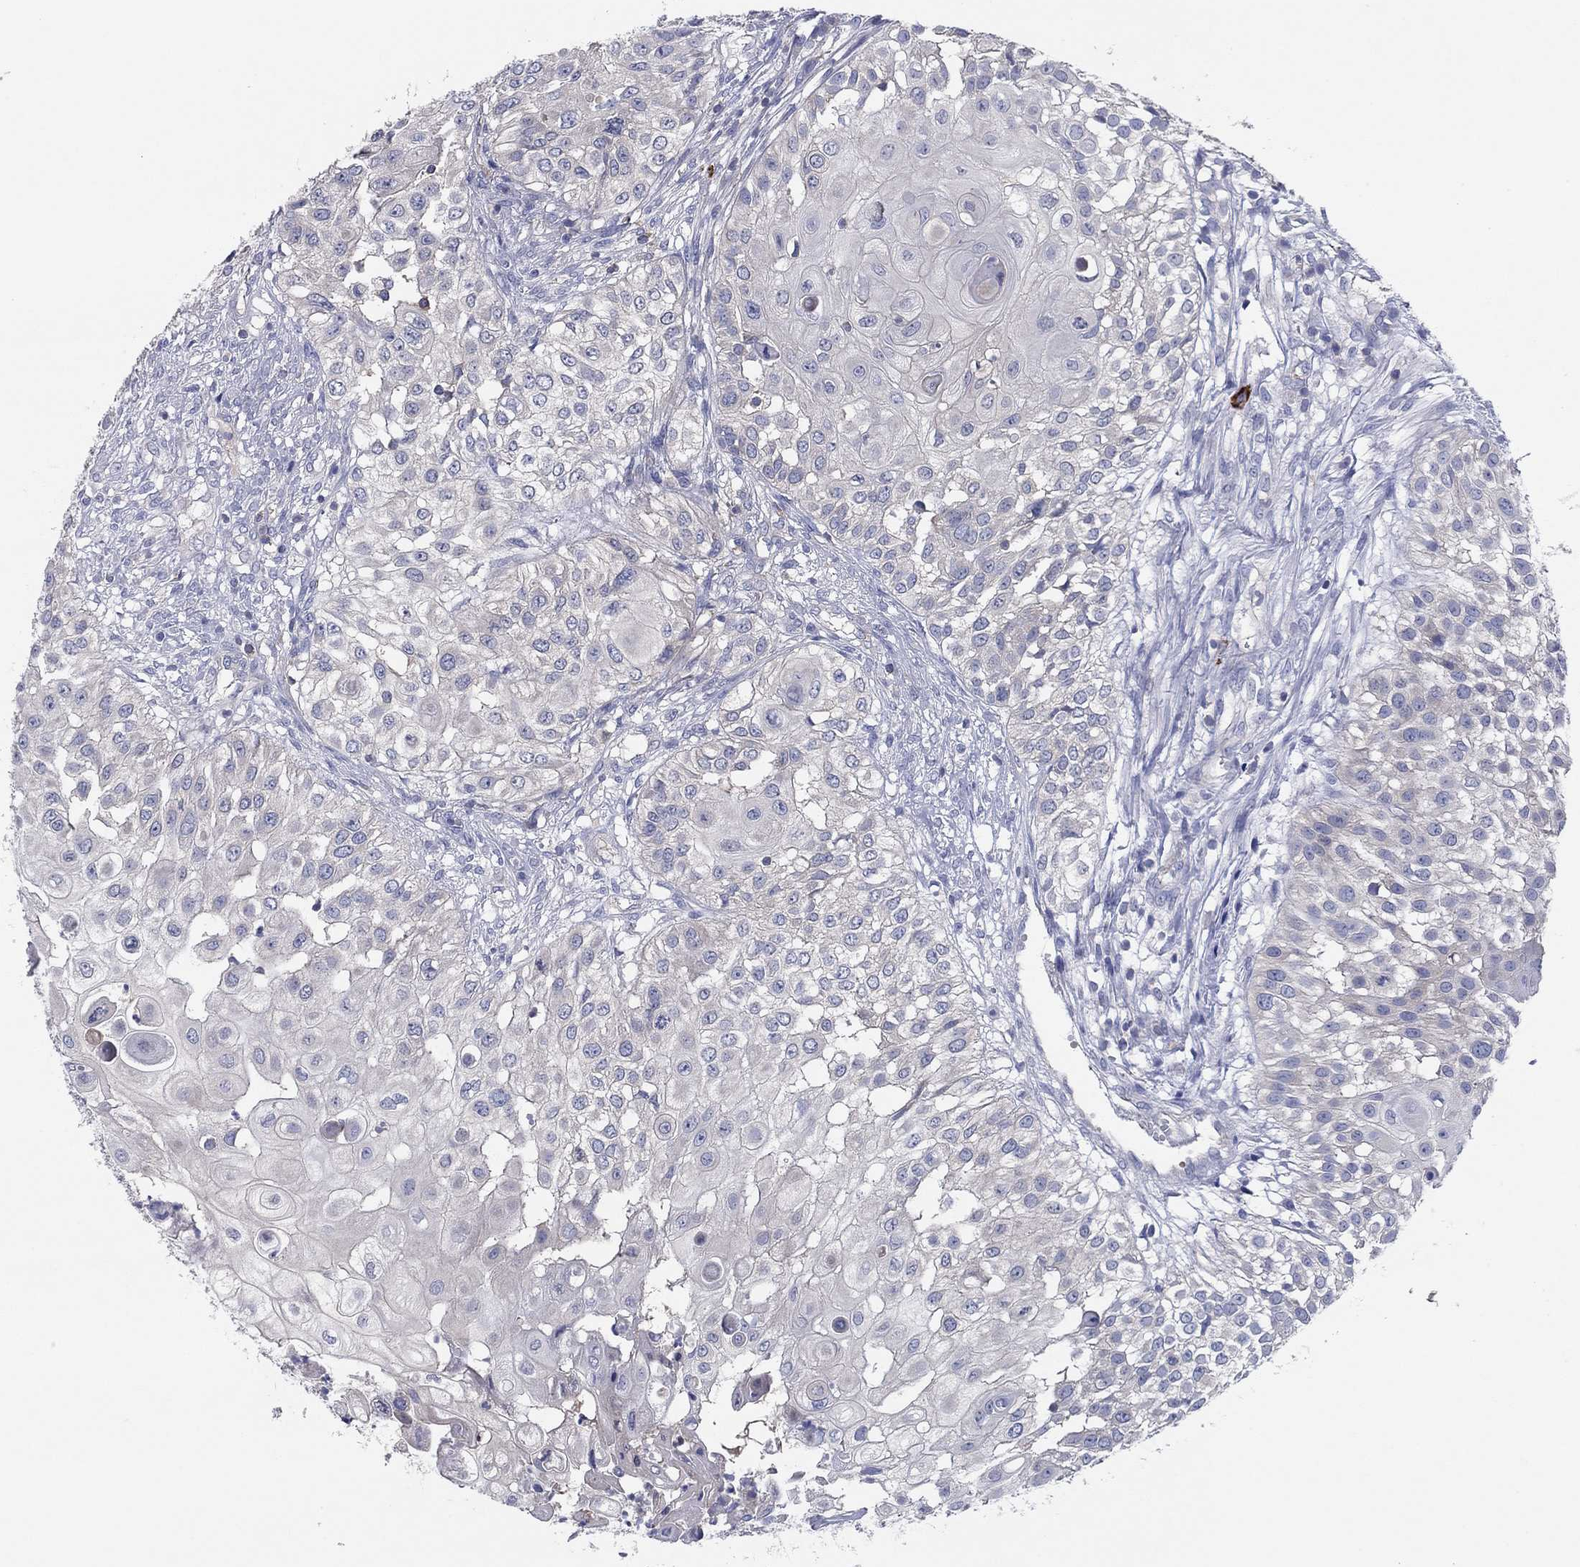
{"staining": {"intensity": "weak", "quantity": "25%-75%", "location": "cytoplasmic/membranous"}, "tissue": "urothelial cancer", "cell_type": "Tumor cells", "image_type": "cancer", "snomed": [{"axis": "morphology", "description": "Urothelial carcinoma, High grade"}, {"axis": "topography", "description": "Urinary bladder"}], "caption": "A photomicrograph of human high-grade urothelial carcinoma stained for a protein displays weak cytoplasmic/membranous brown staining in tumor cells.", "gene": "PVR", "patient": {"sex": "female", "age": 79}}